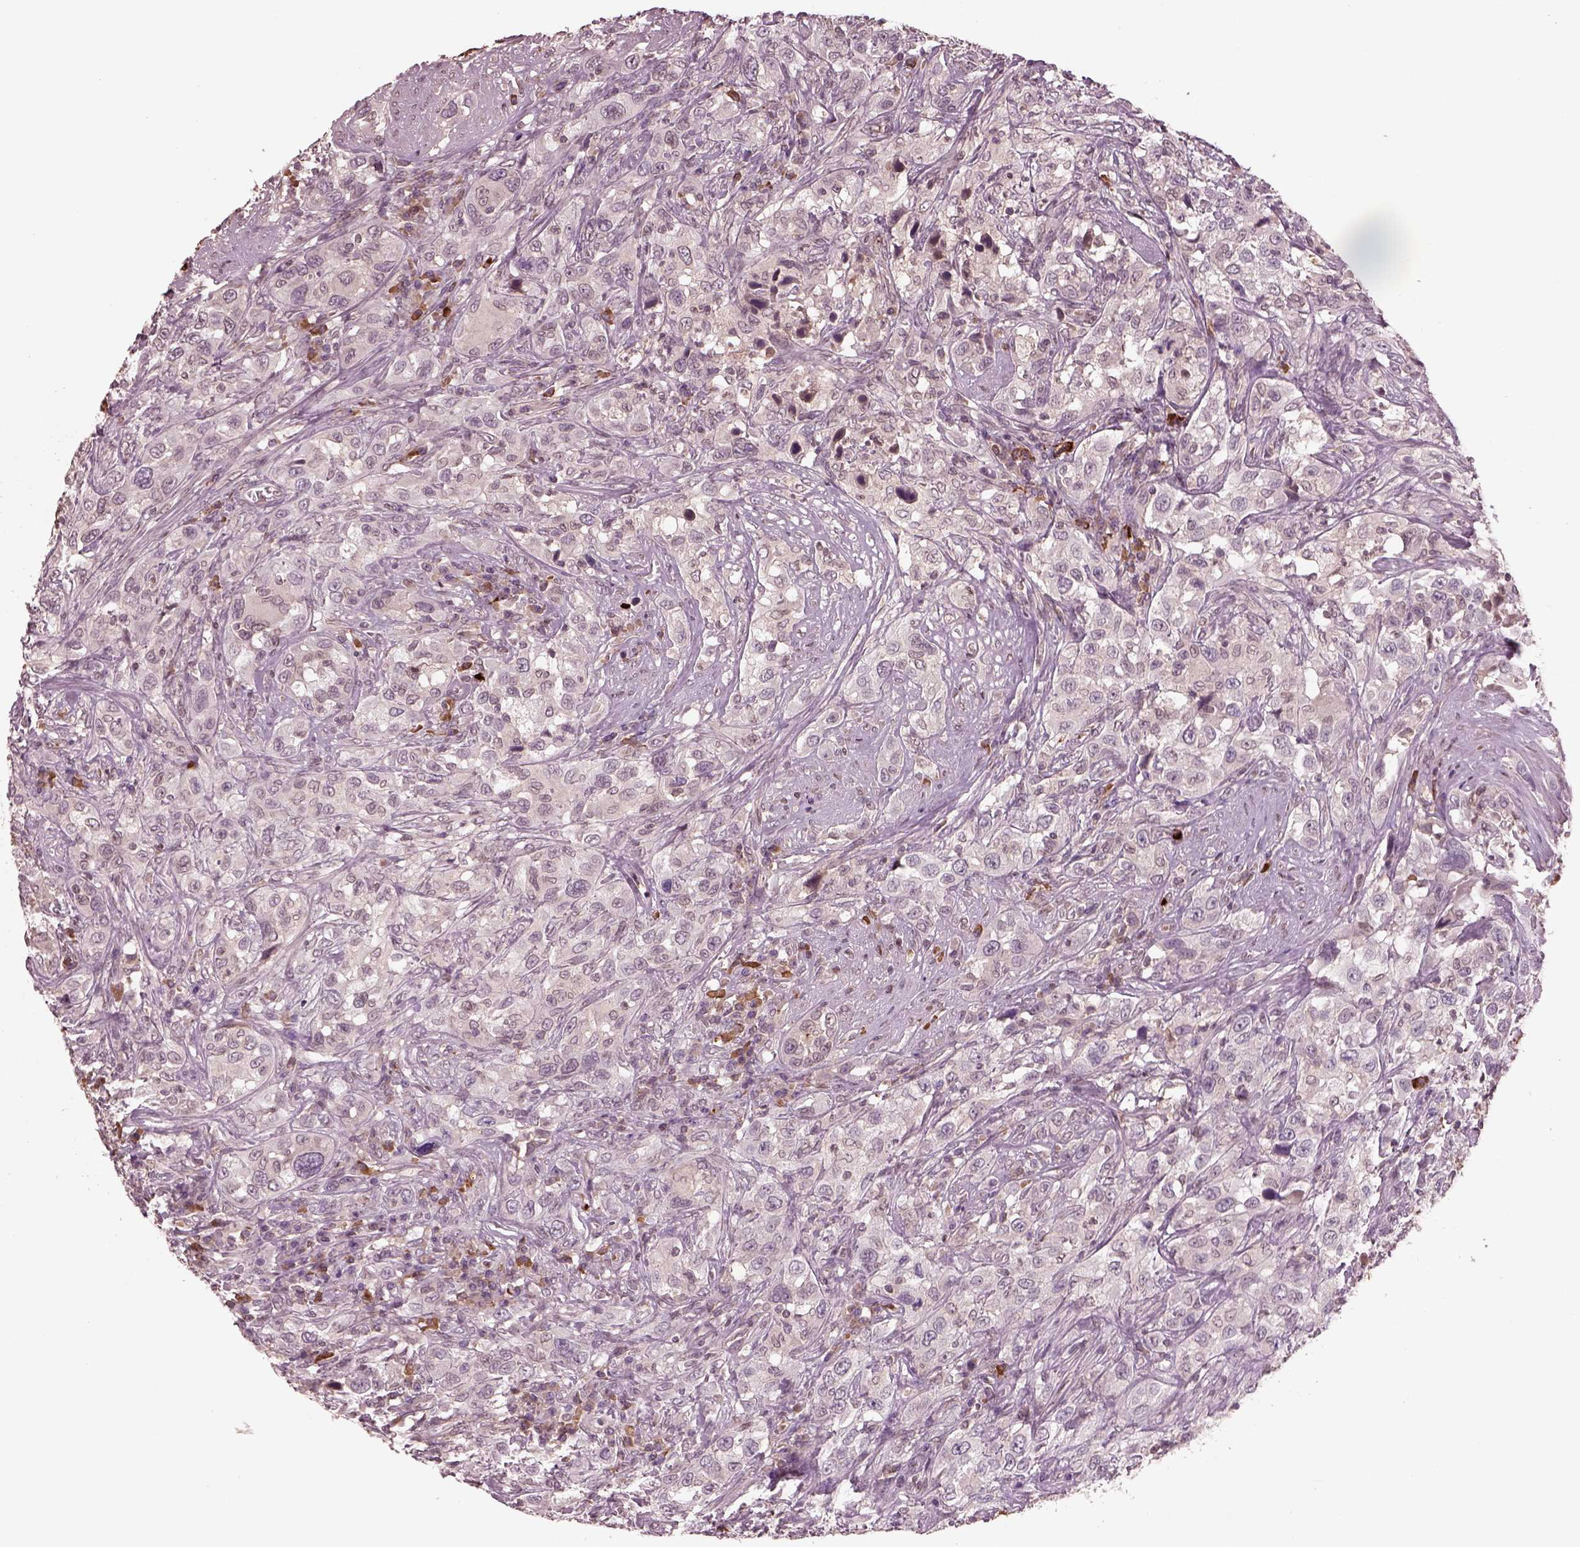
{"staining": {"intensity": "negative", "quantity": "none", "location": "none"}, "tissue": "urothelial cancer", "cell_type": "Tumor cells", "image_type": "cancer", "snomed": [{"axis": "morphology", "description": "Urothelial carcinoma, NOS"}, {"axis": "morphology", "description": "Urothelial carcinoma, High grade"}, {"axis": "topography", "description": "Urinary bladder"}], "caption": "Immunohistochemical staining of human urothelial cancer demonstrates no significant positivity in tumor cells. (Stains: DAB (3,3'-diaminobenzidine) immunohistochemistry (IHC) with hematoxylin counter stain, Microscopy: brightfield microscopy at high magnification).", "gene": "PTX4", "patient": {"sex": "female", "age": 64}}